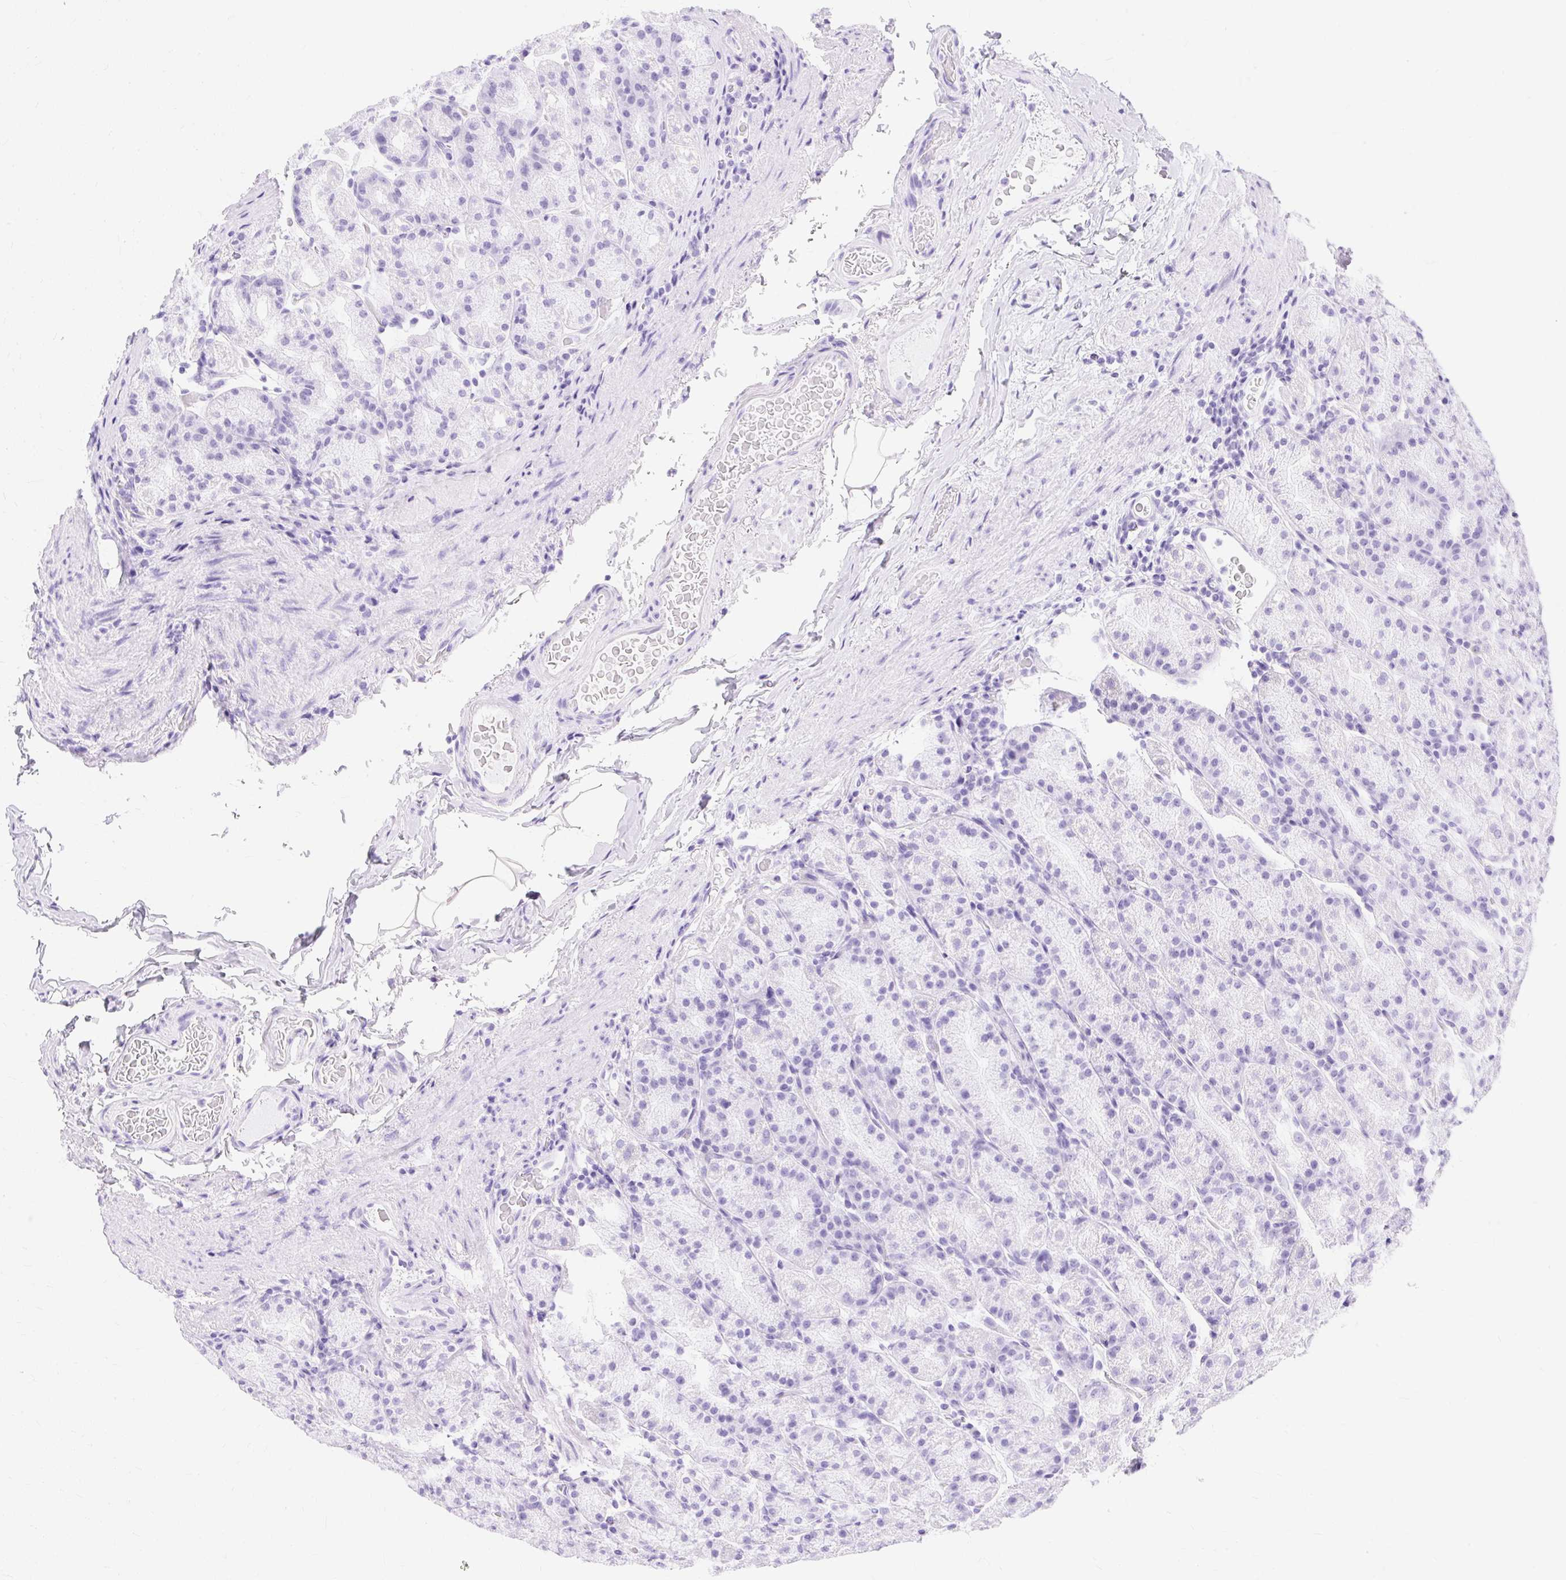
{"staining": {"intensity": "negative", "quantity": "none", "location": "none"}, "tissue": "stomach", "cell_type": "Glandular cells", "image_type": "normal", "snomed": [{"axis": "morphology", "description": "Normal tissue, NOS"}, {"axis": "topography", "description": "Stomach, upper"}, {"axis": "topography", "description": "Stomach"}], "caption": "Protein analysis of unremarkable stomach shows no significant positivity in glandular cells.", "gene": "MBP", "patient": {"sex": "male", "age": 68}}